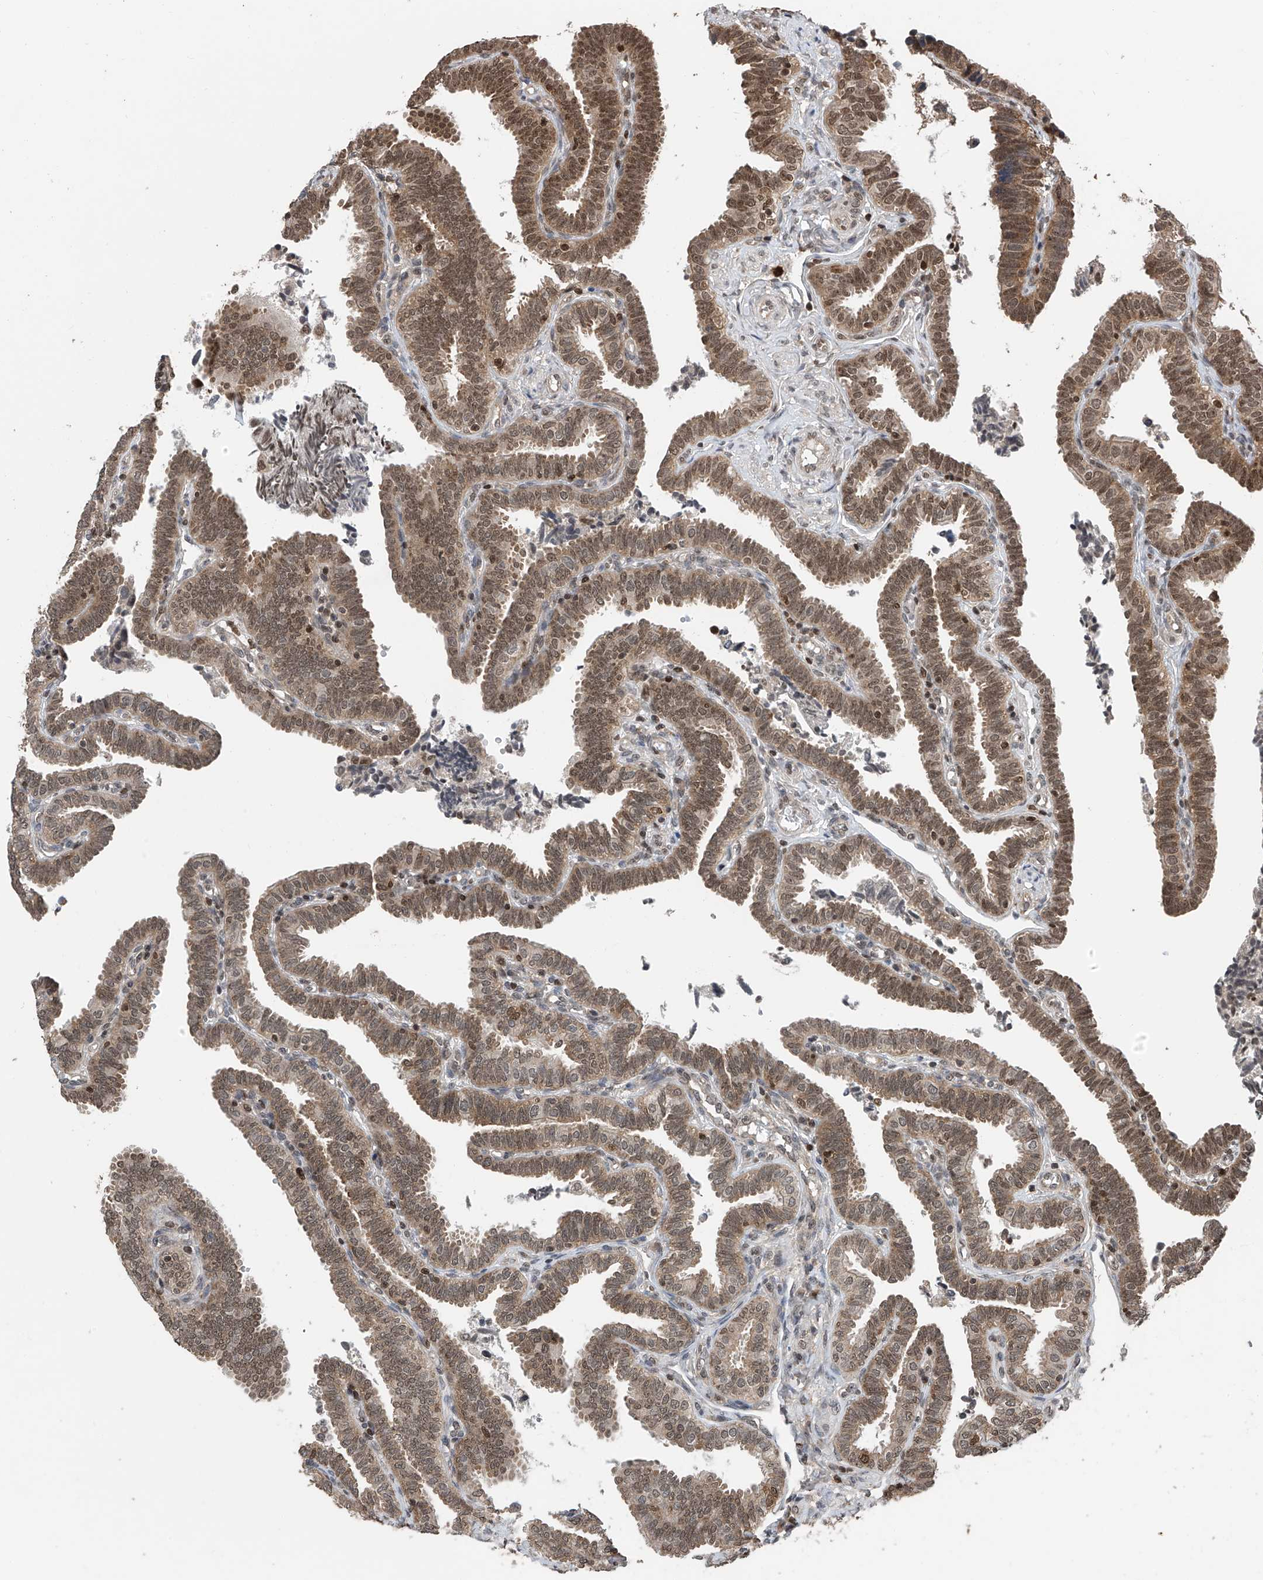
{"staining": {"intensity": "moderate", "quantity": ">75%", "location": "cytoplasmic/membranous,nuclear"}, "tissue": "fallopian tube", "cell_type": "Glandular cells", "image_type": "normal", "snomed": [{"axis": "morphology", "description": "Normal tissue, NOS"}, {"axis": "topography", "description": "Fallopian tube"}], "caption": "The photomicrograph demonstrates staining of normal fallopian tube, revealing moderate cytoplasmic/membranous,nuclear protein positivity (brown color) within glandular cells.", "gene": "DNAJC9", "patient": {"sex": "female", "age": 39}}